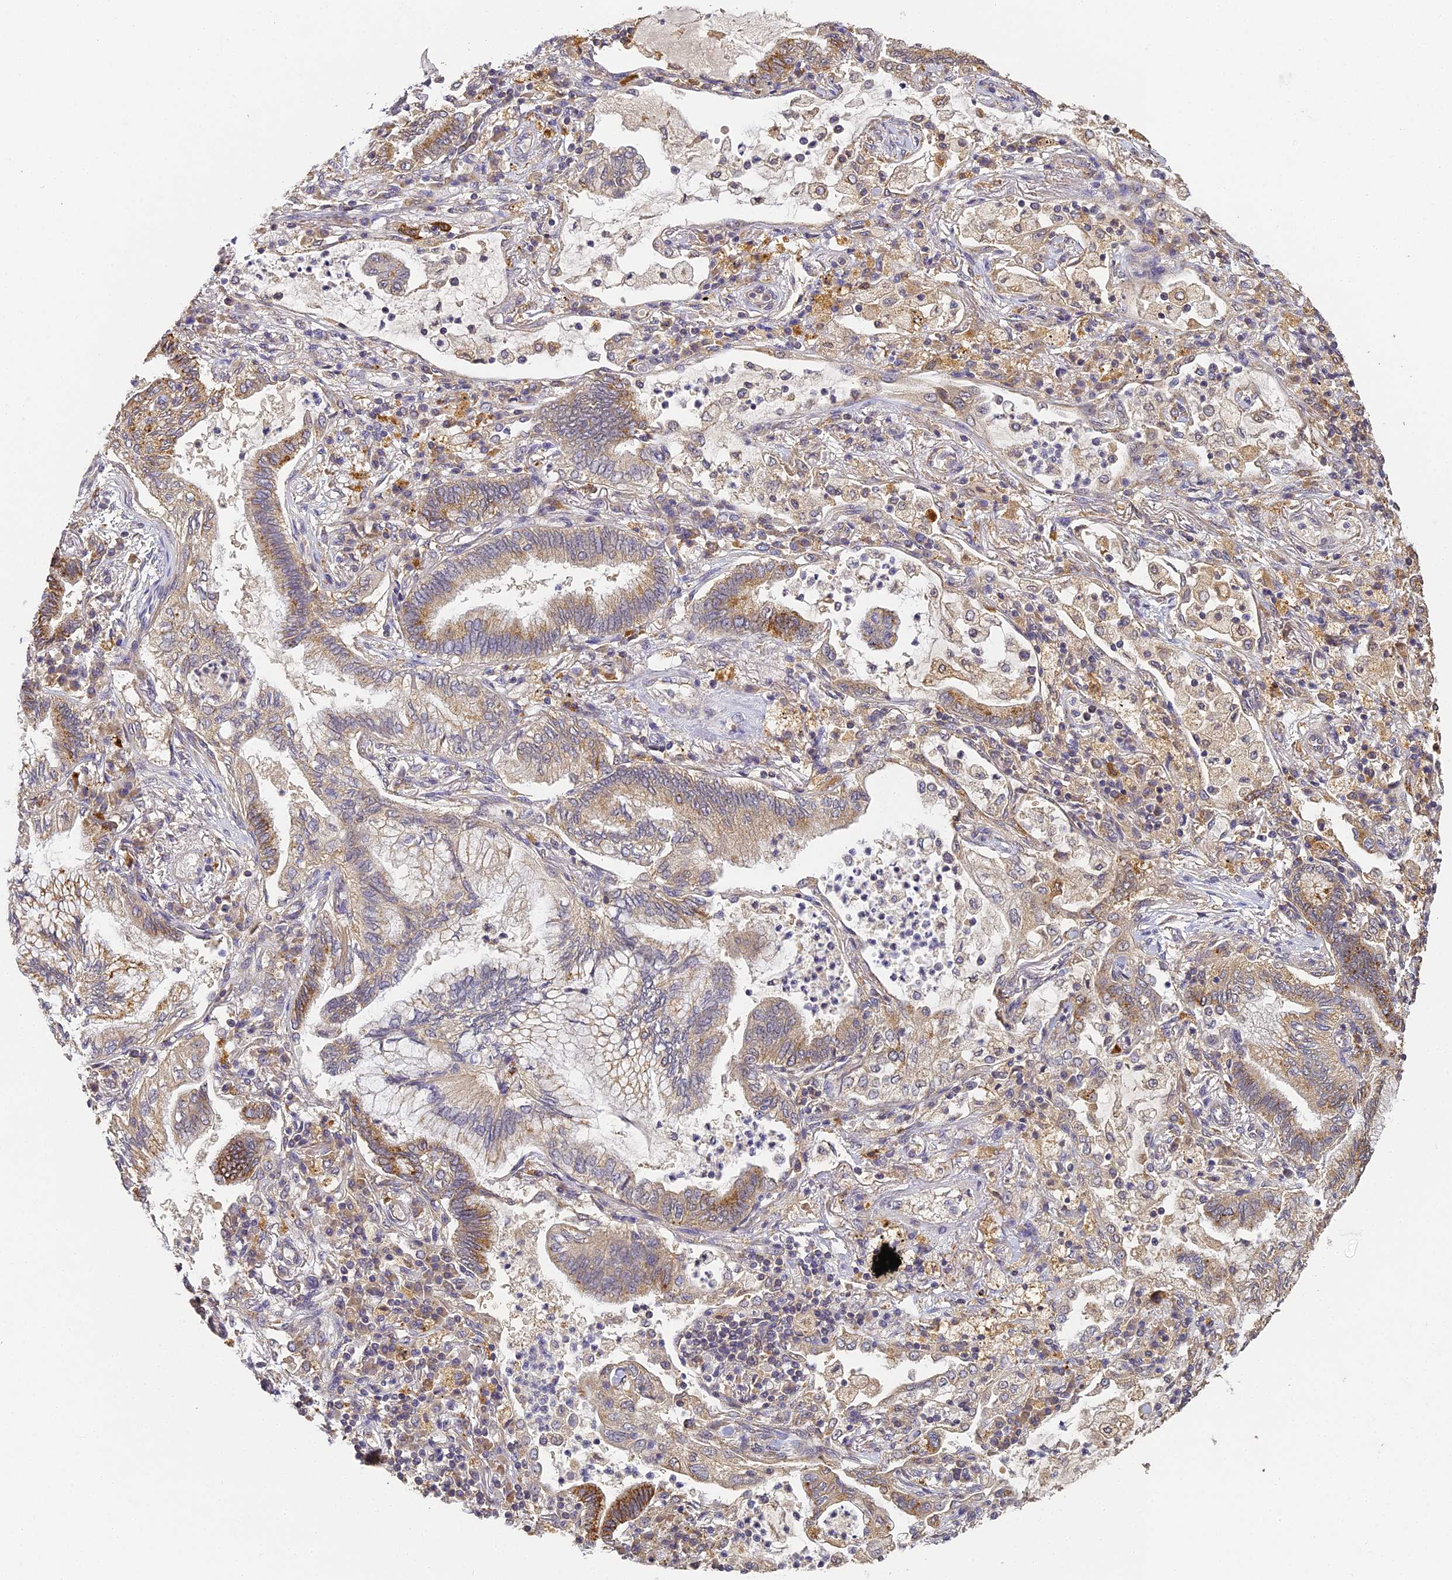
{"staining": {"intensity": "moderate", "quantity": "<25%", "location": "cytoplasmic/membranous"}, "tissue": "lung cancer", "cell_type": "Tumor cells", "image_type": "cancer", "snomed": [{"axis": "morphology", "description": "Adenocarcinoma, NOS"}, {"axis": "topography", "description": "Lung"}], "caption": "Protein staining of lung adenocarcinoma tissue demonstrates moderate cytoplasmic/membranous staining in approximately <25% of tumor cells.", "gene": "YAE1", "patient": {"sex": "female", "age": 70}}